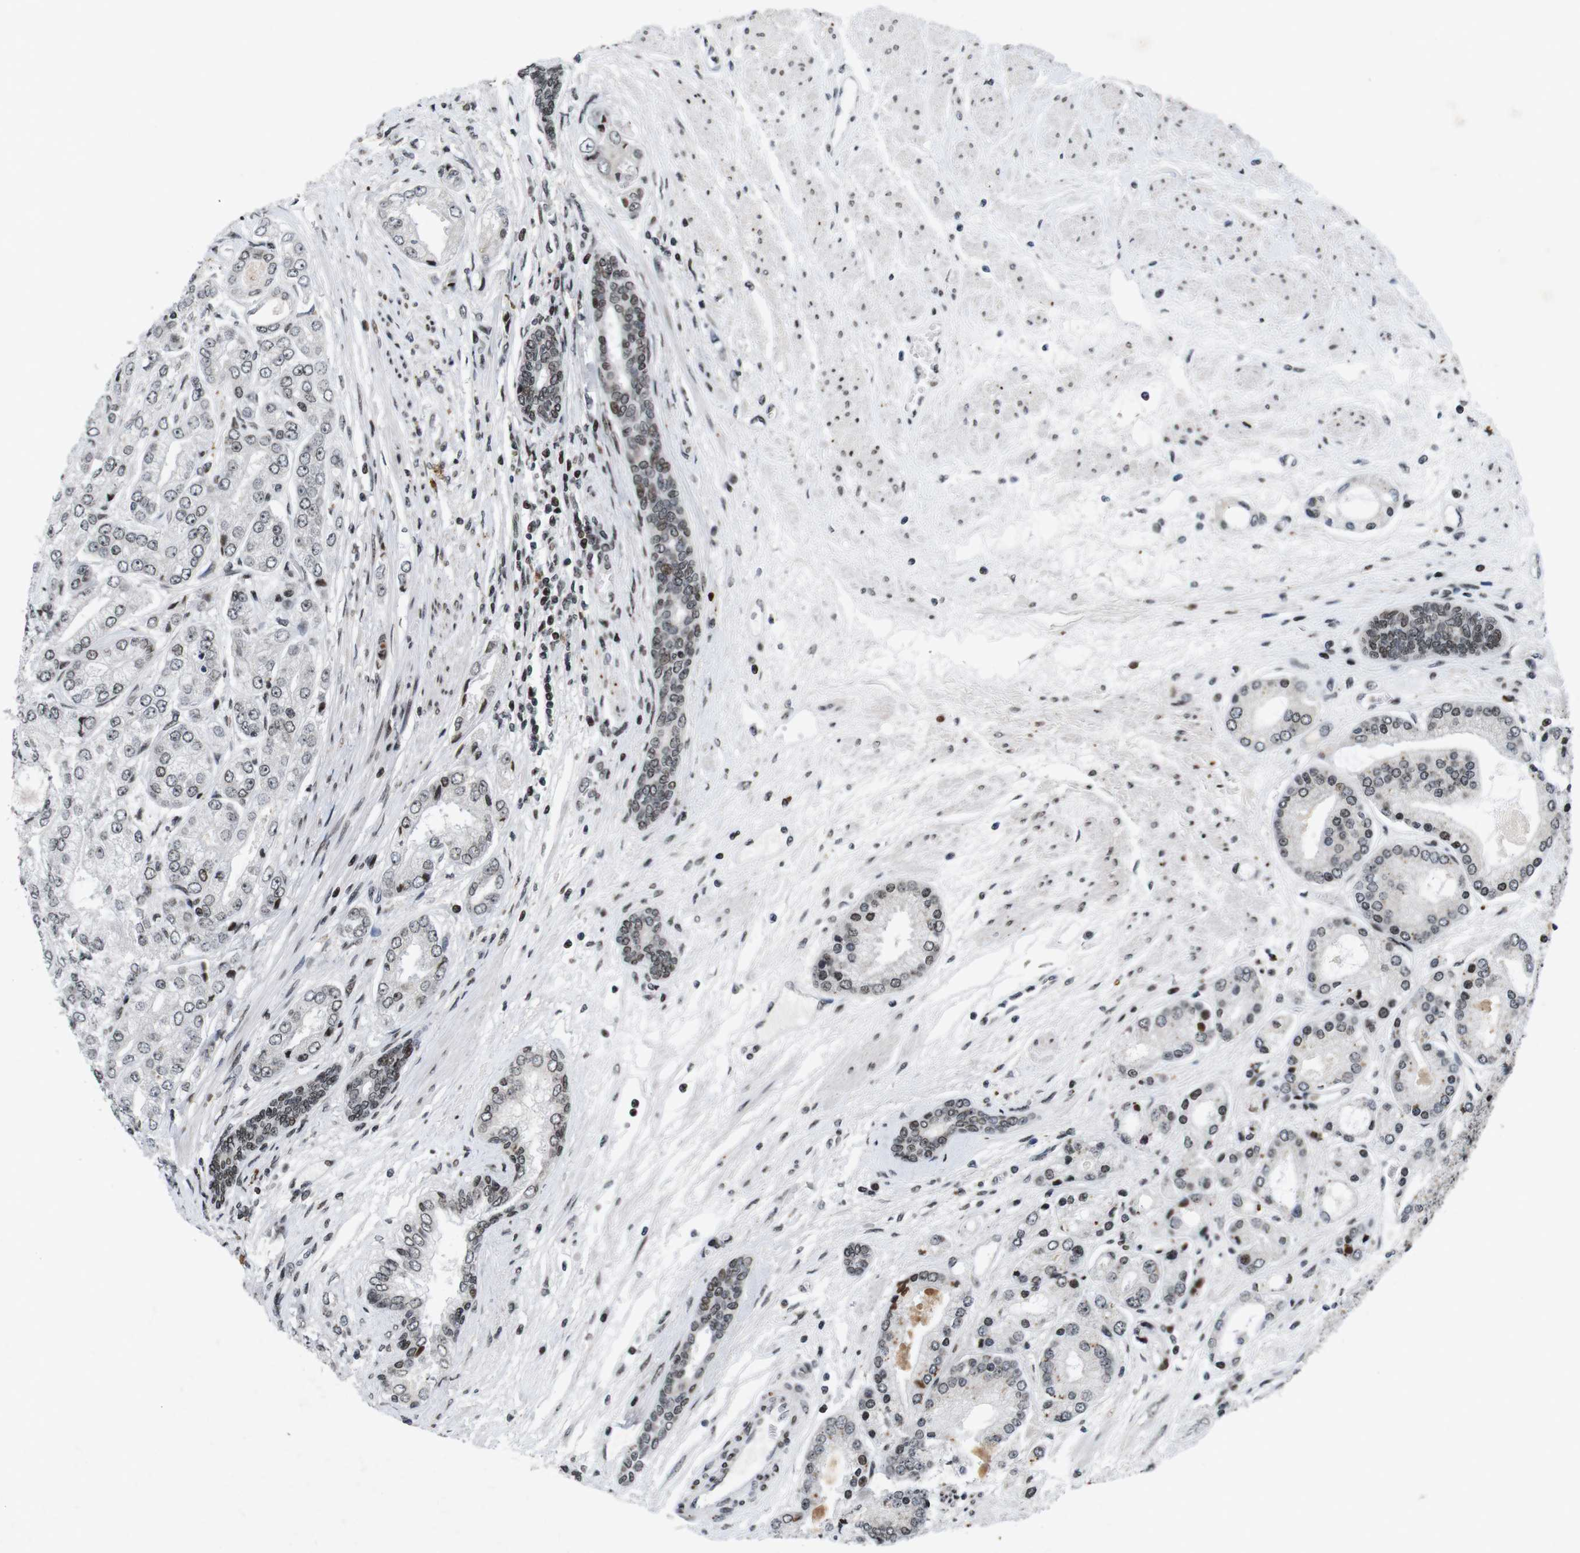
{"staining": {"intensity": "weak", "quantity": "<25%", "location": "nuclear"}, "tissue": "prostate cancer", "cell_type": "Tumor cells", "image_type": "cancer", "snomed": [{"axis": "morphology", "description": "Adenocarcinoma, High grade"}, {"axis": "topography", "description": "Prostate"}], "caption": "Prostate cancer was stained to show a protein in brown. There is no significant positivity in tumor cells.", "gene": "MAGEH1", "patient": {"sex": "male", "age": 59}}